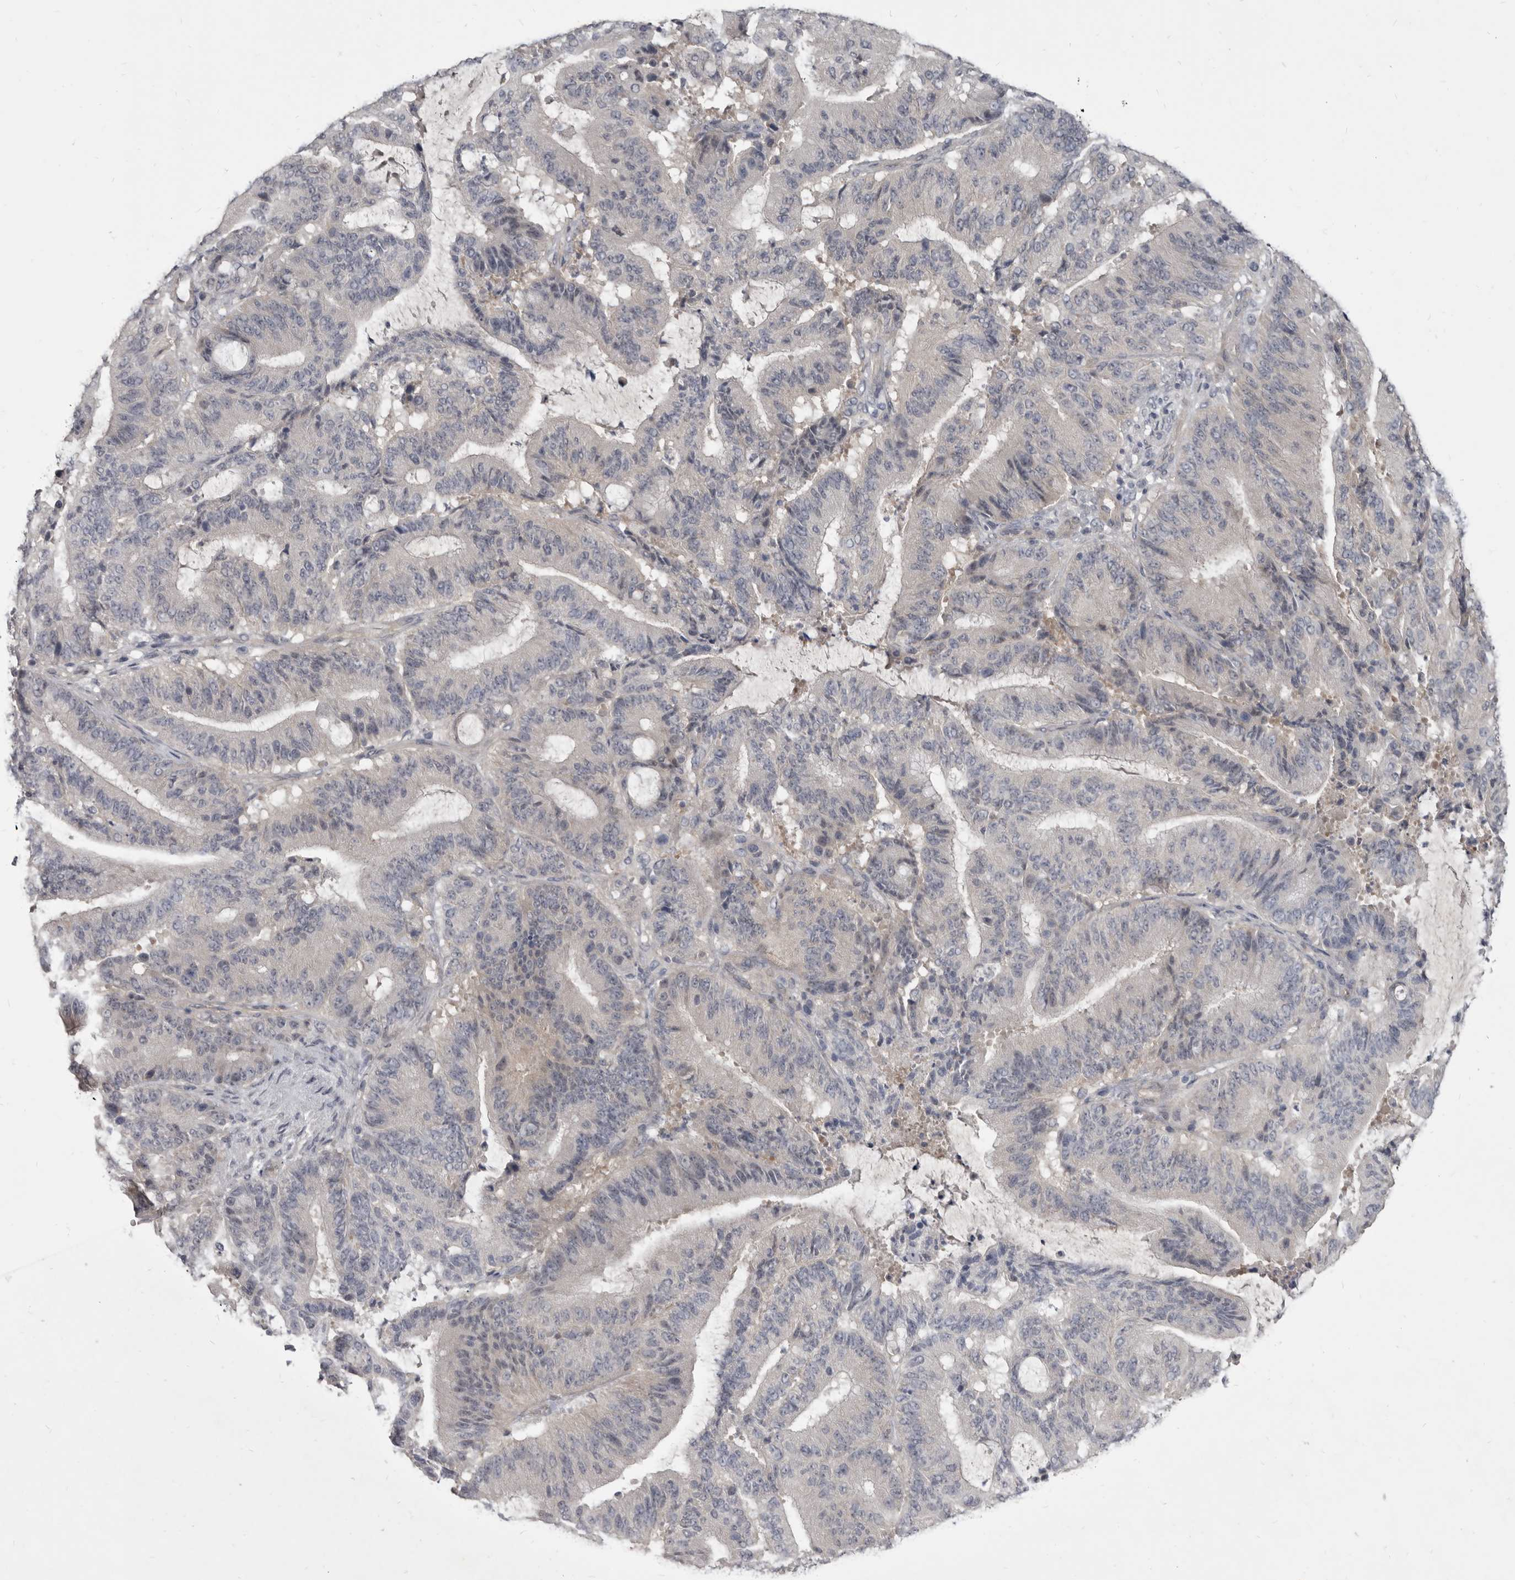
{"staining": {"intensity": "negative", "quantity": "none", "location": "none"}, "tissue": "liver cancer", "cell_type": "Tumor cells", "image_type": "cancer", "snomed": [{"axis": "morphology", "description": "Normal tissue, NOS"}, {"axis": "morphology", "description": "Cholangiocarcinoma"}, {"axis": "topography", "description": "Liver"}, {"axis": "topography", "description": "Peripheral nerve tissue"}], "caption": "Protein analysis of cholangiocarcinoma (liver) displays no significant staining in tumor cells.", "gene": "GSK3B", "patient": {"sex": "female", "age": 73}}